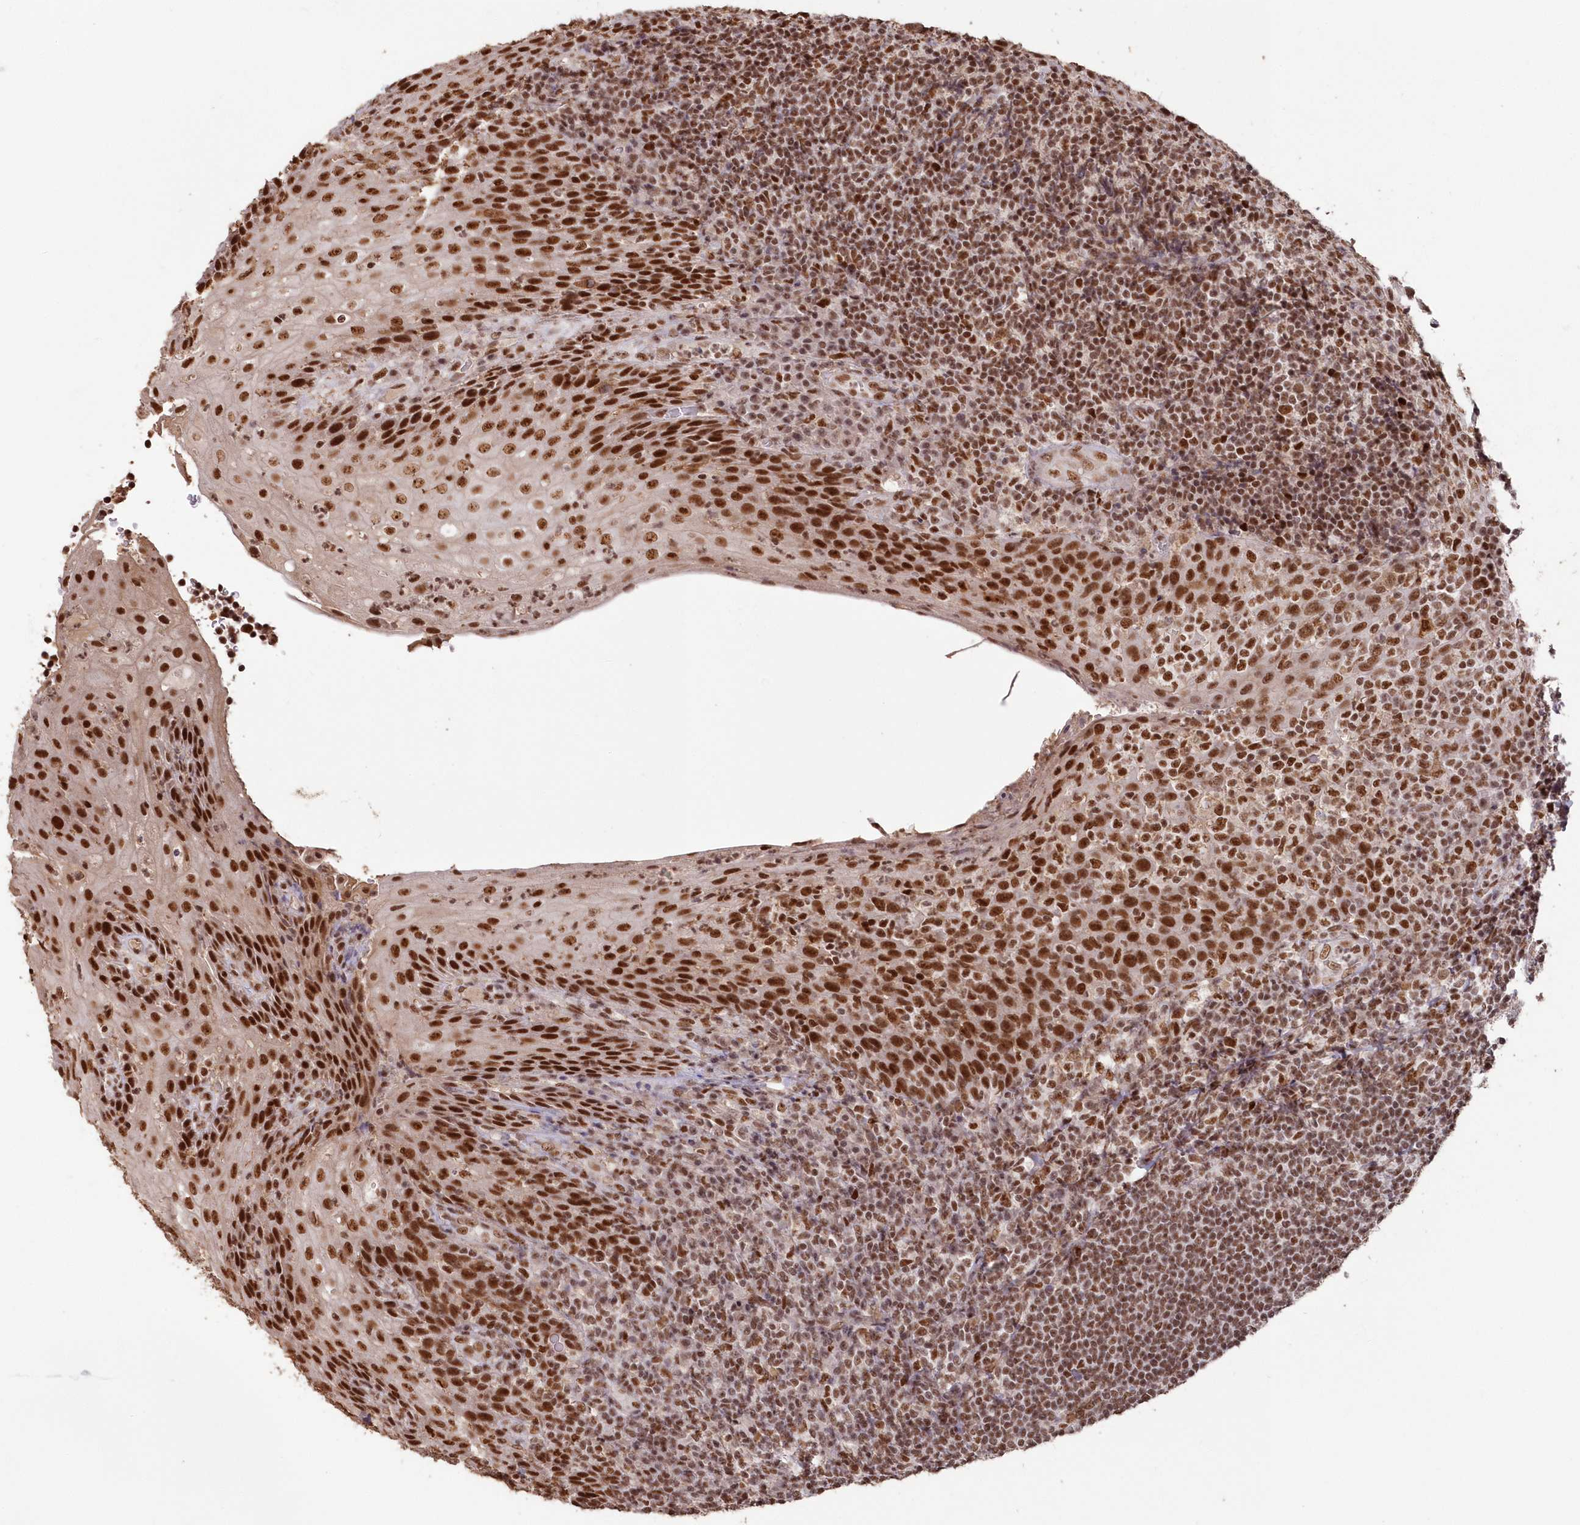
{"staining": {"intensity": "moderate", "quantity": ">75%", "location": "nuclear"}, "tissue": "tonsil", "cell_type": "Germinal center cells", "image_type": "normal", "snomed": [{"axis": "morphology", "description": "Normal tissue, NOS"}, {"axis": "topography", "description": "Tonsil"}], "caption": "An immunohistochemistry micrograph of normal tissue is shown. Protein staining in brown highlights moderate nuclear positivity in tonsil within germinal center cells. The staining is performed using DAB (3,3'-diaminobenzidine) brown chromogen to label protein expression. The nuclei are counter-stained blue using hematoxylin.", "gene": "PDS5A", "patient": {"sex": "male", "age": 37}}